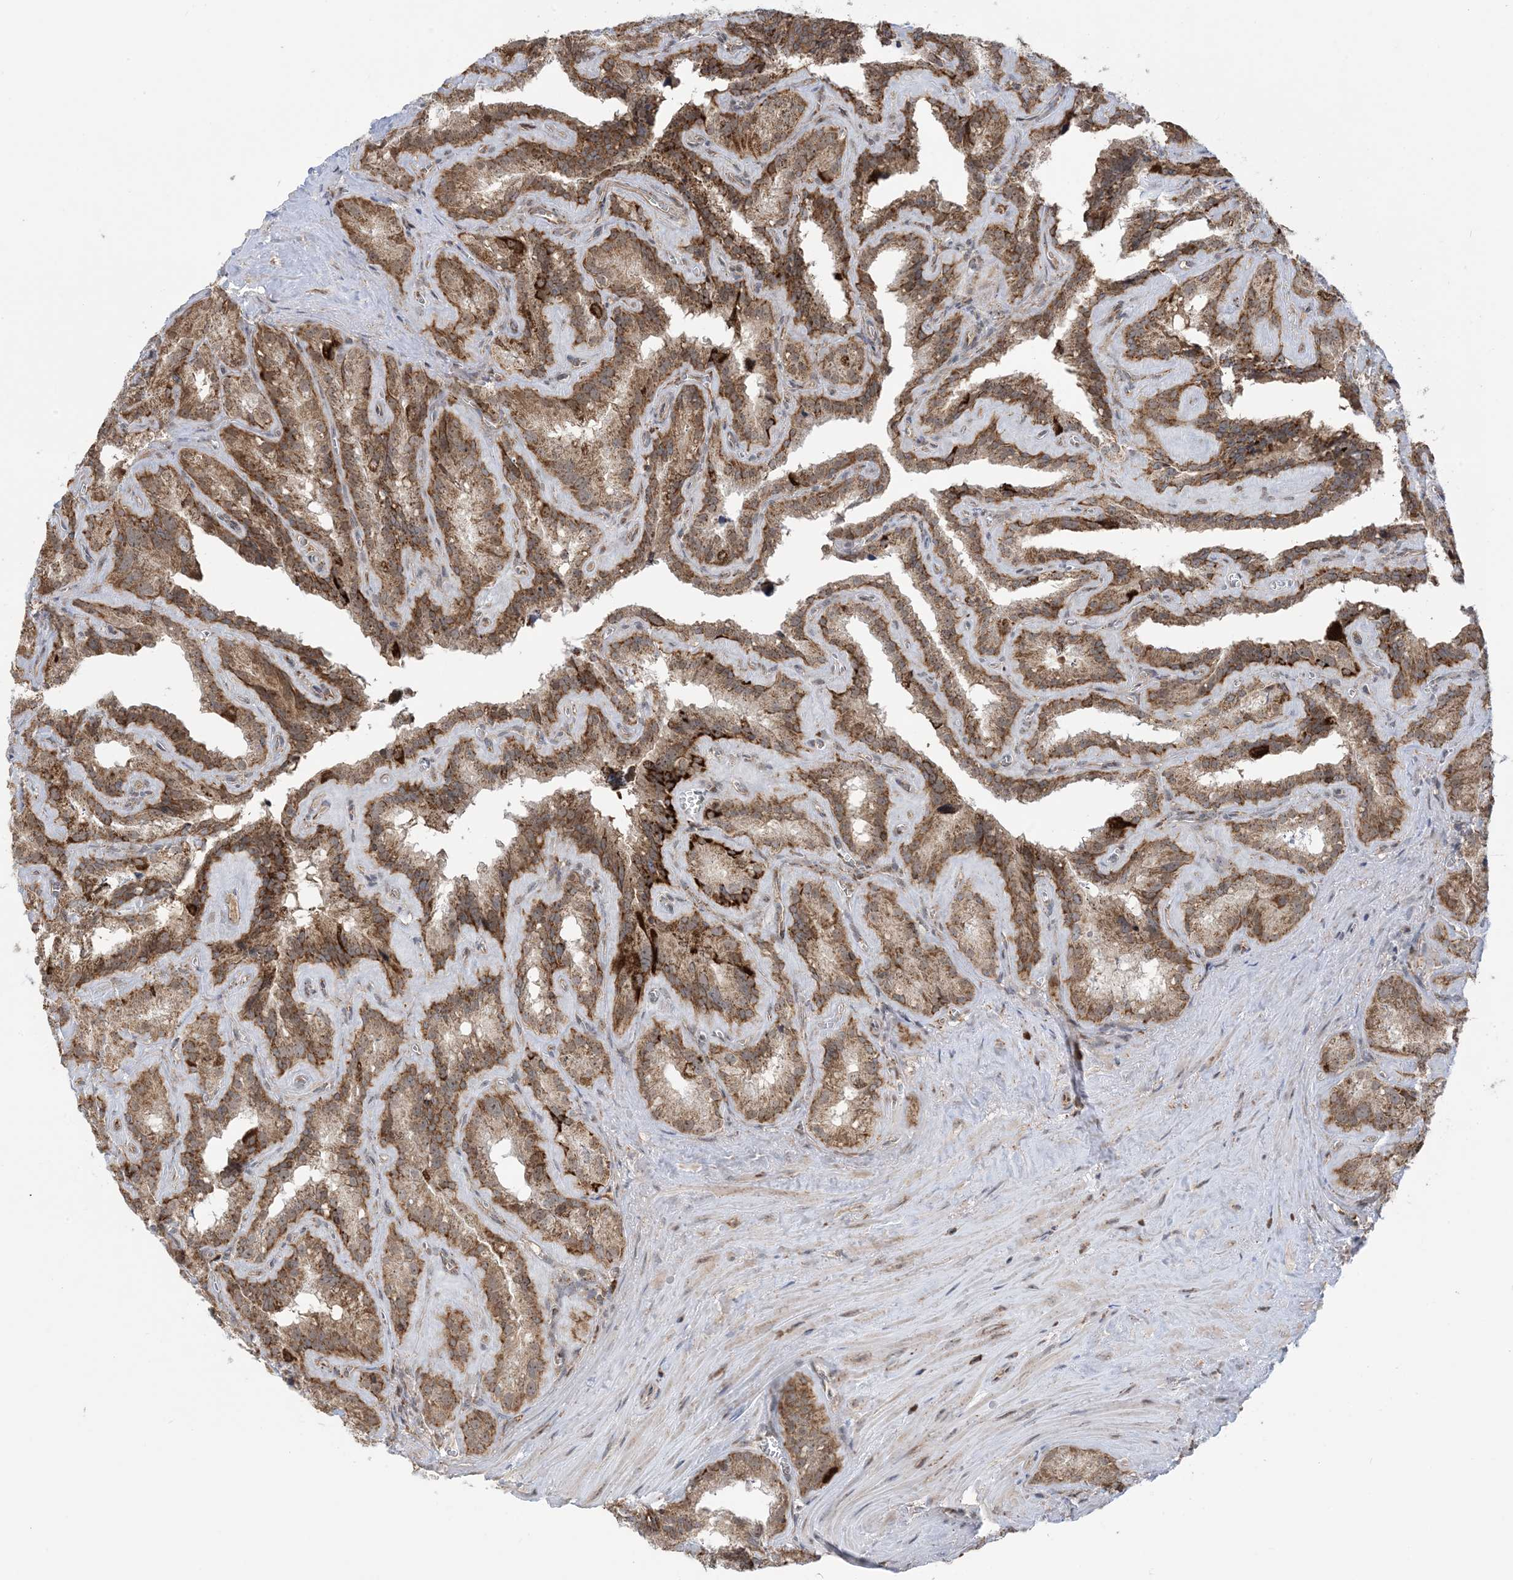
{"staining": {"intensity": "moderate", "quantity": ">75%", "location": "cytoplasmic/membranous"}, "tissue": "seminal vesicle", "cell_type": "Glandular cells", "image_type": "normal", "snomed": [{"axis": "morphology", "description": "Normal tissue, NOS"}, {"axis": "topography", "description": "Prostate"}, {"axis": "topography", "description": "Seminal veicle"}], "caption": "This is an image of immunohistochemistry staining of normal seminal vesicle, which shows moderate expression in the cytoplasmic/membranous of glandular cells.", "gene": "MAPKBP1", "patient": {"sex": "male", "age": 59}}